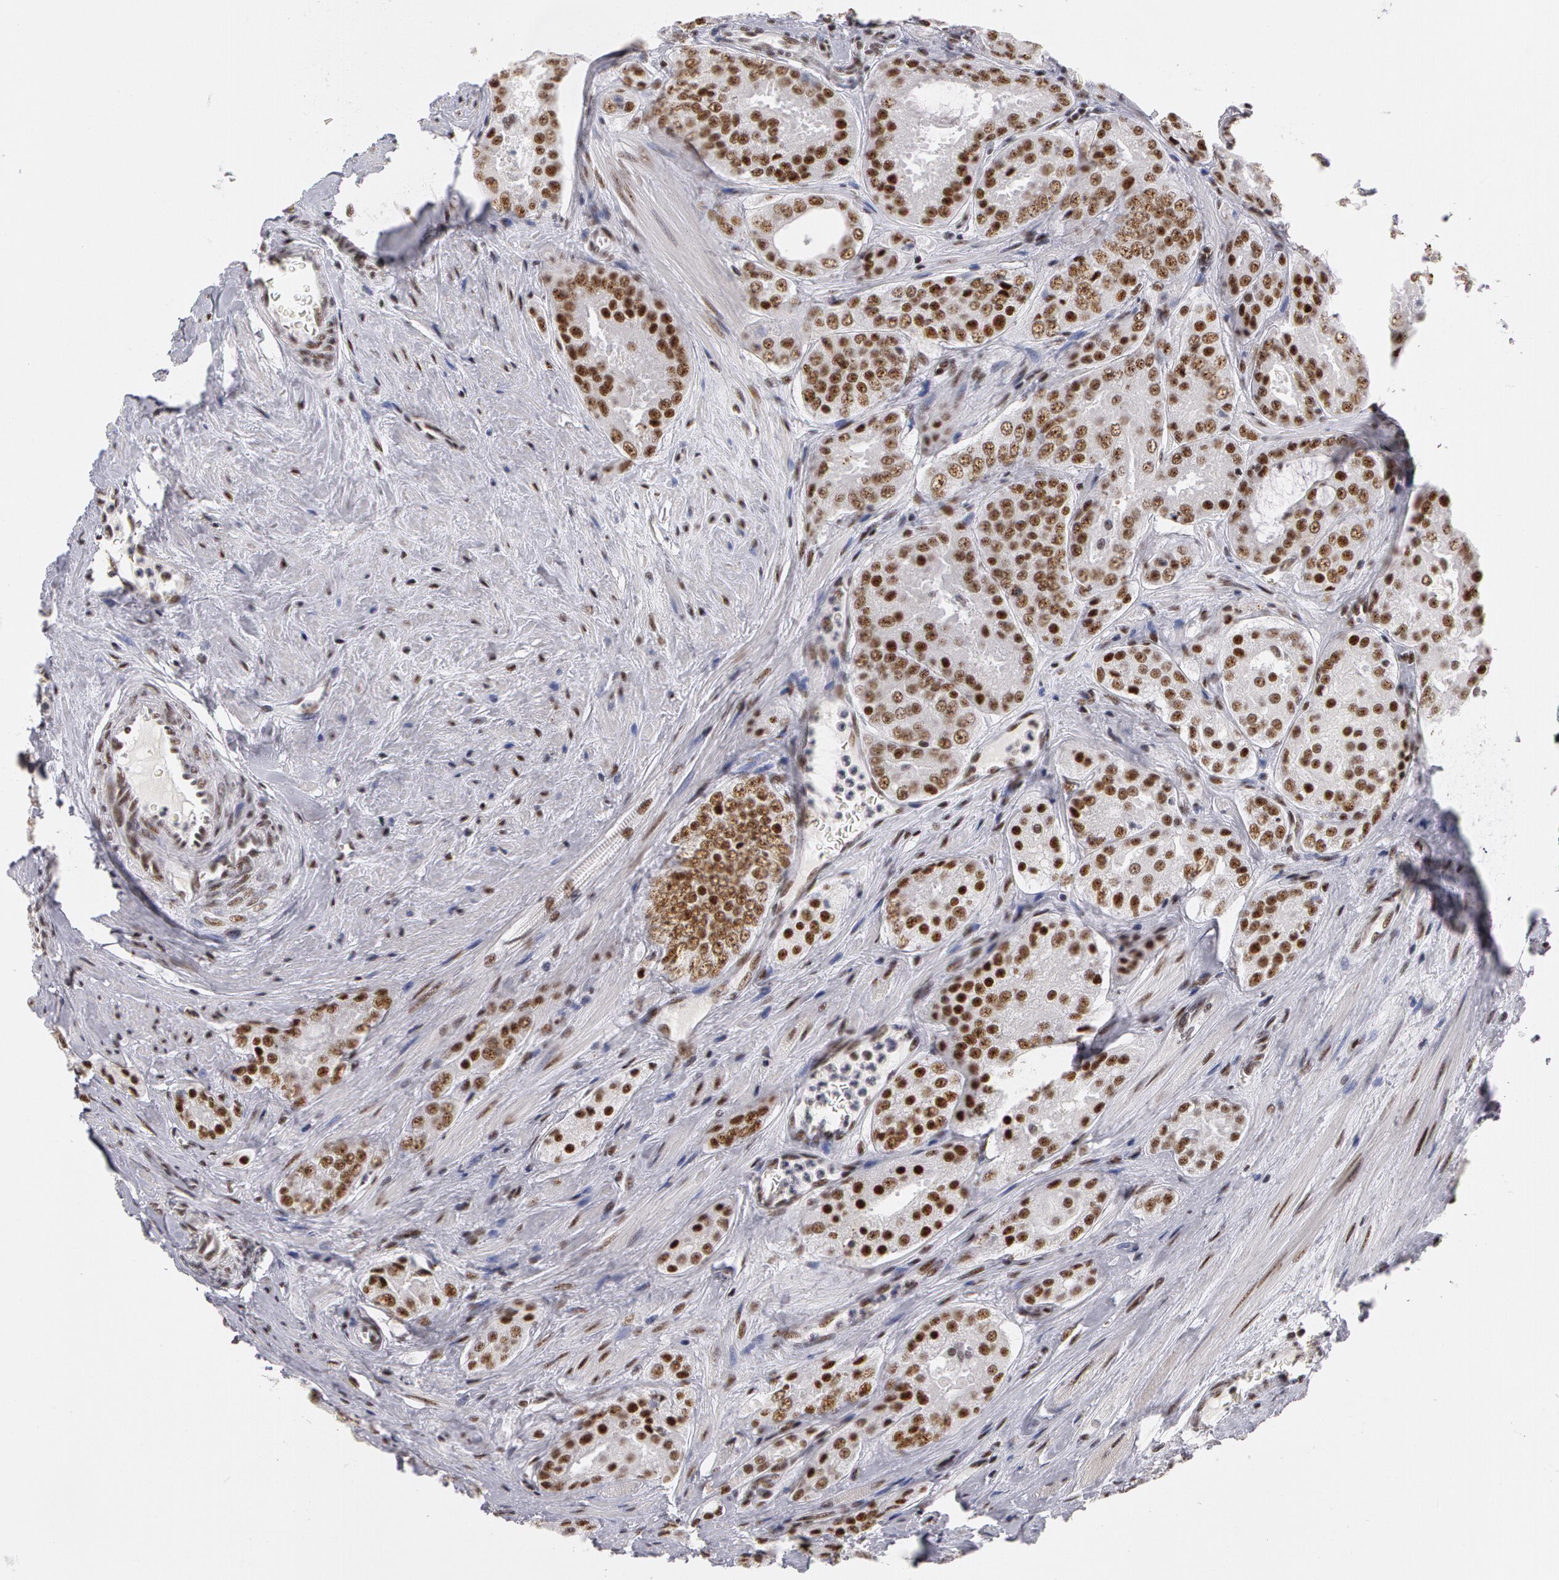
{"staining": {"intensity": "moderate", "quantity": ">75%", "location": "nuclear"}, "tissue": "prostate cancer", "cell_type": "Tumor cells", "image_type": "cancer", "snomed": [{"axis": "morphology", "description": "Adenocarcinoma, Medium grade"}, {"axis": "topography", "description": "Prostate"}], "caption": "Tumor cells display medium levels of moderate nuclear expression in approximately >75% of cells in prostate cancer (medium-grade adenocarcinoma). The protein is stained brown, and the nuclei are stained in blue (DAB (3,3'-diaminobenzidine) IHC with brightfield microscopy, high magnification).", "gene": "PNN", "patient": {"sex": "male", "age": 60}}